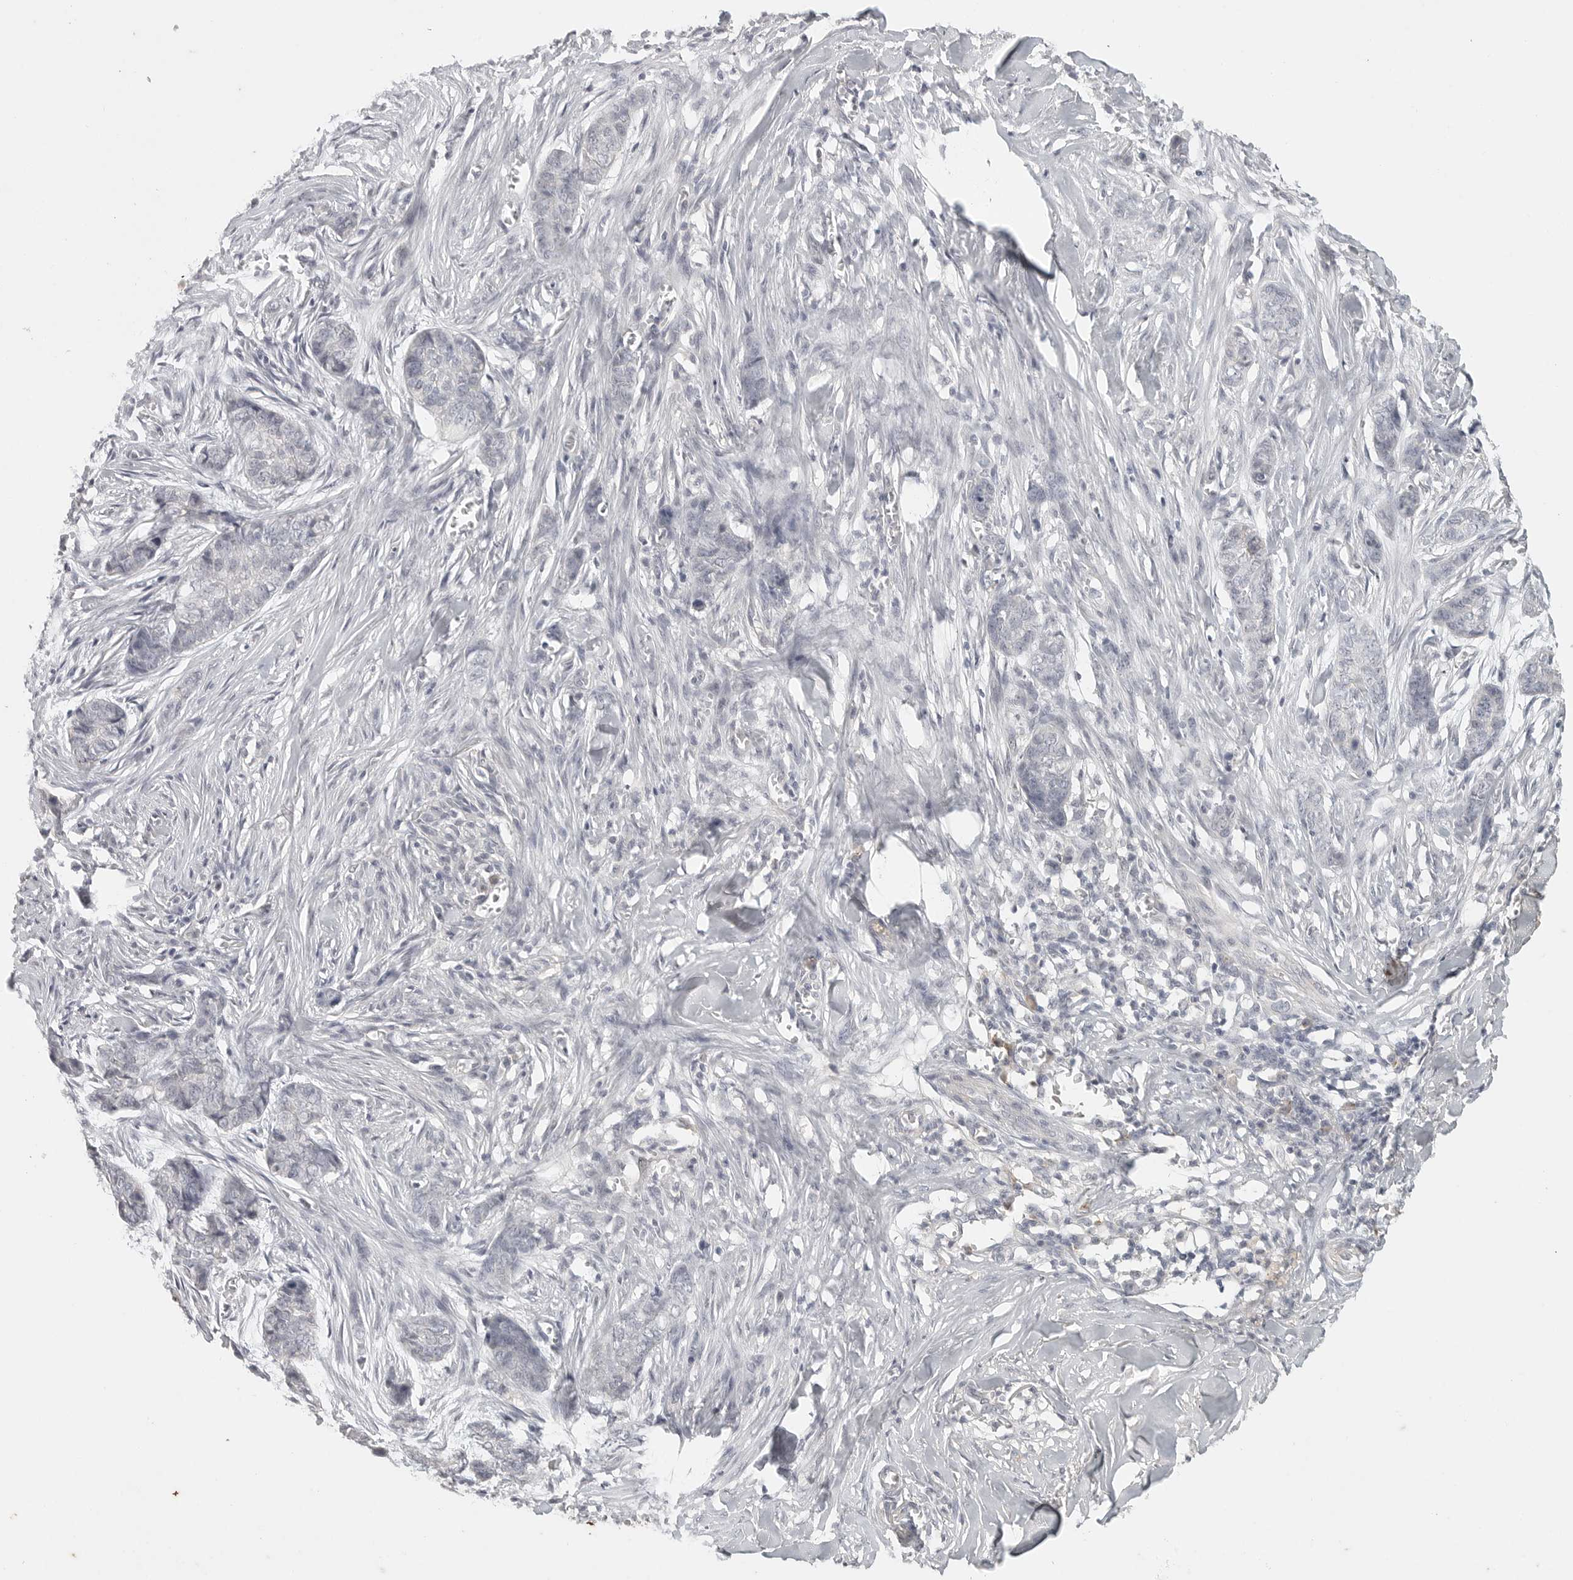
{"staining": {"intensity": "negative", "quantity": "none", "location": "none"}, "tissue": "skin cancer", "cell_type": "Tumor cells", "image_type": "cancer", "snomed": [{"axis": "morphology", "description": "Basal cell carcinoma"}, {"axis": "topography", "description": "Skin"}], "caption": "A high-resolution photomicrograph shows IHC staining of basal cell carcinoma (skin), which shows no significant positivity in tumor cells. (Stains: DAB (3,3'-diaminobenzidine) IHC with hematoxylin counter stain, Microscopy: brightfield microscopy at high magnification).", "gene": "SLC25A36", "patient": {"sex": "female", "age": 64}}